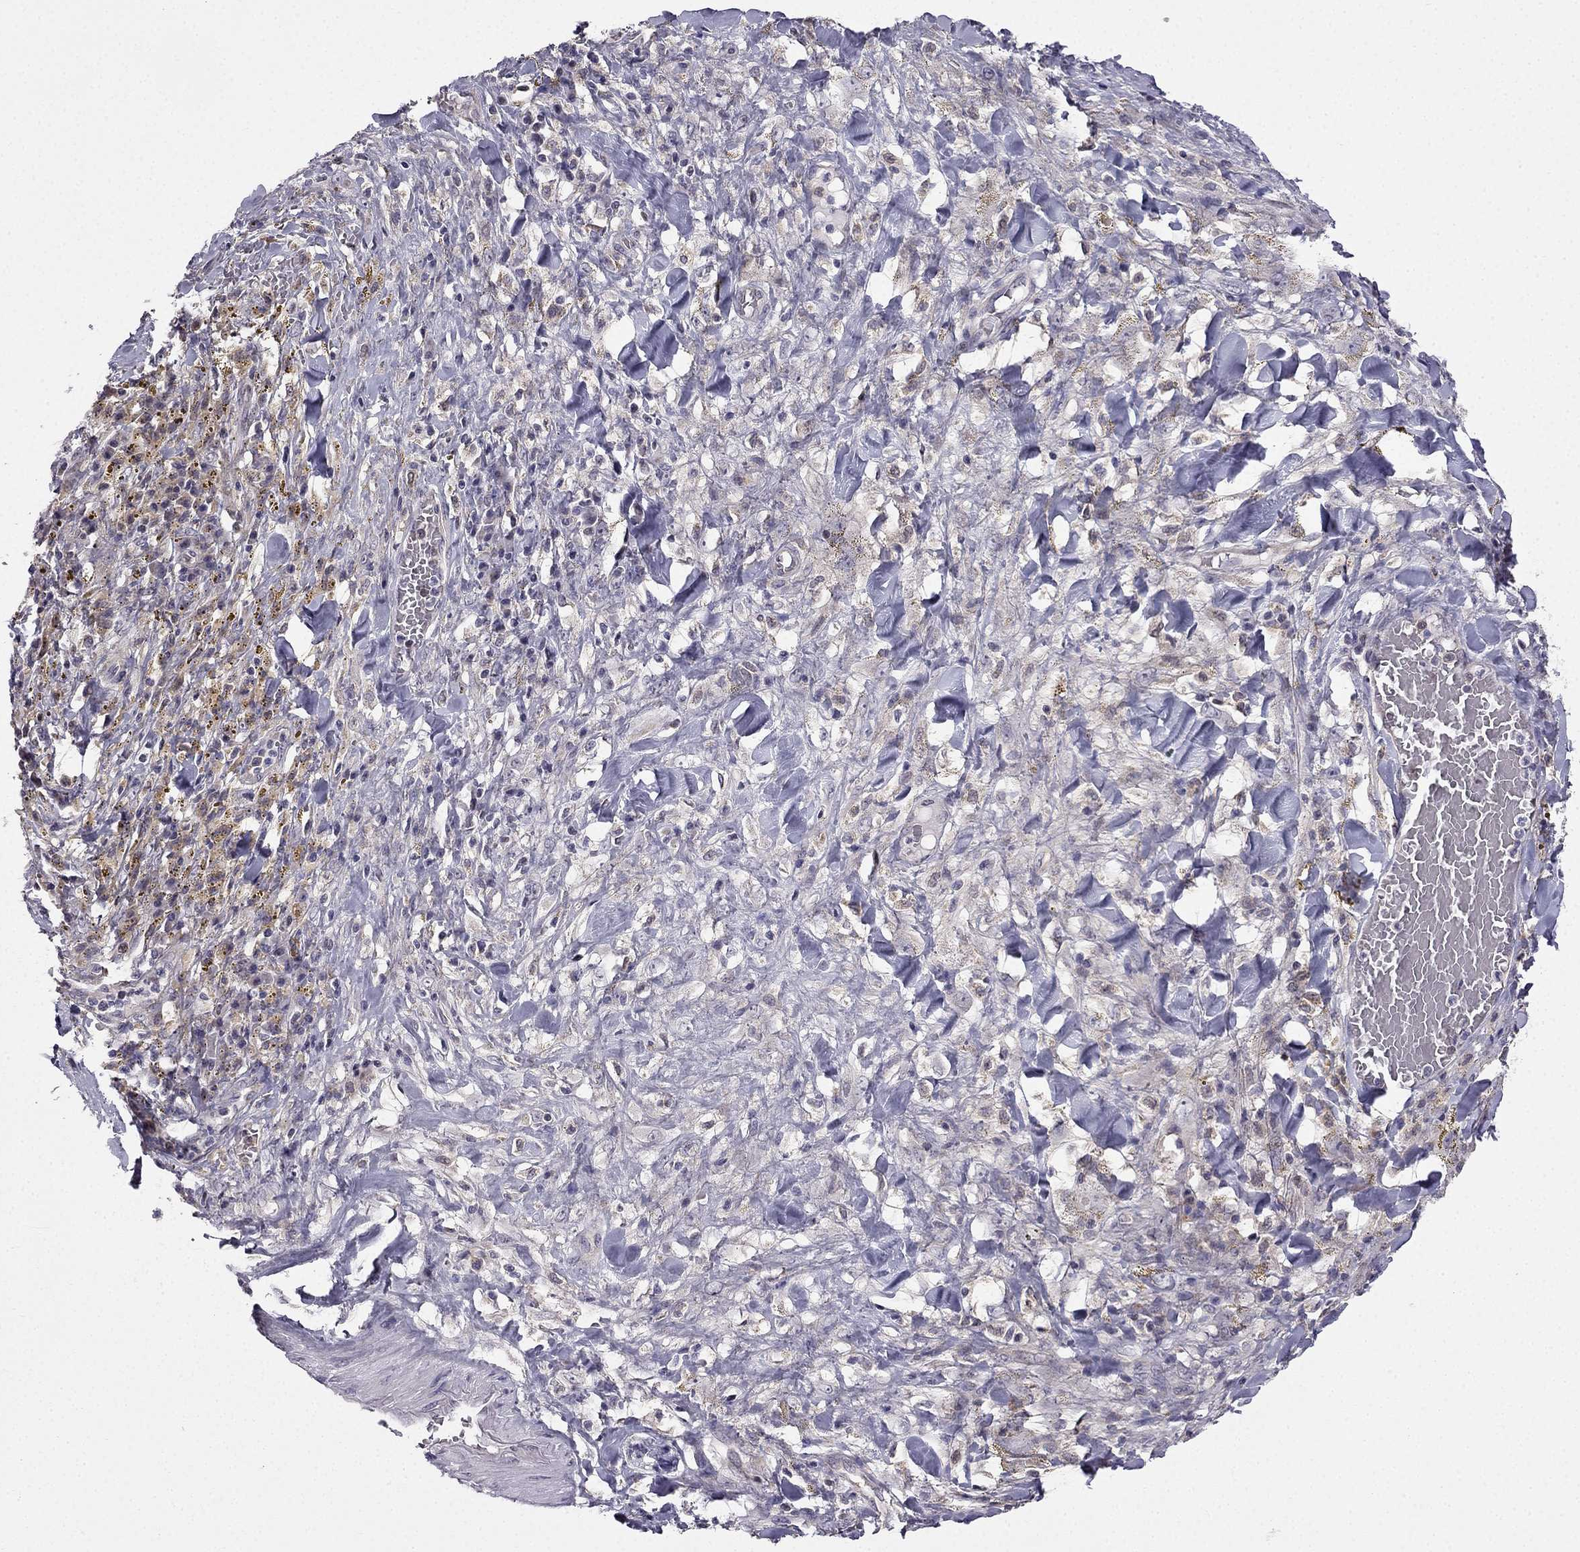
{"staining": {"intensity": "negative", "quantity": "none", "location": "none"}, "tissue": "melanoma", "cell_type": "Tumor cells", "image_type": "cancer", "snomed": [{"axis": "morphology", "description": "Malignant melanoma, NOS"}, {"axis": "topography", "description": "Skin"}], "caption": "Immunohistochemistry of melanoma exhibits no staining in tumor cells.", "gene": "SLC6A2", "patient": {"sex": "female", "age": 91}}